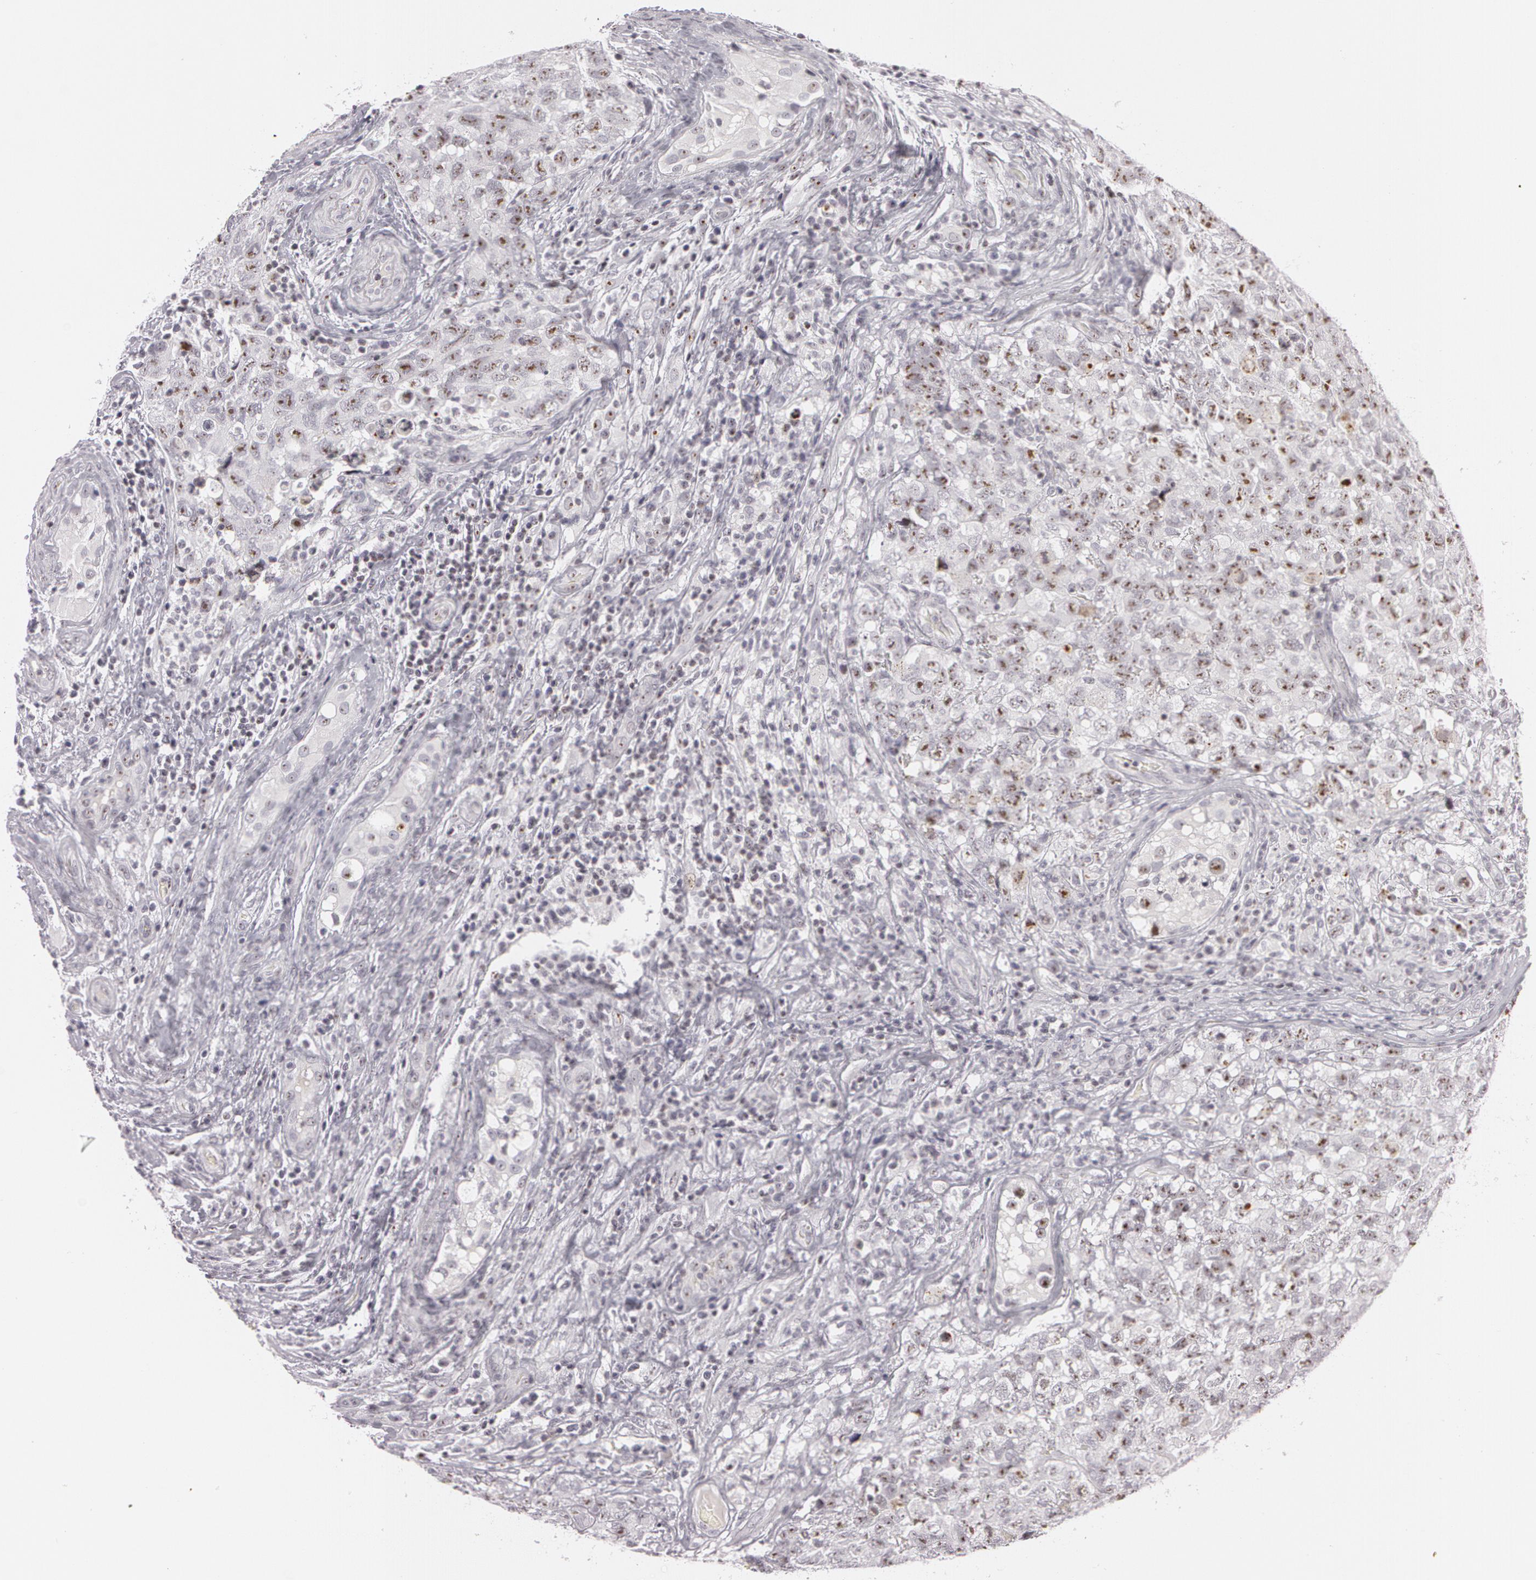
{"staining": {"intensity": "moderate", "quantity": "25%-75%", "location": "nuclear"}, "tissue": "testis cancer", "cell_type": "Tumor cells", "image_type": "cancer", "snomed": [{"axis": "morphology", "description": "Carcinoma, Embryonal, NOS"}, {"axis": "topography", "description": "Testis"}], "caption": "Protein expression analysis of embryonal carcinoma (testis) reveals moderate nuclear expression in about 25%-75% of tumor cells.", "gene": "FBL", "patient": {"sex": "male", "age": 31}}